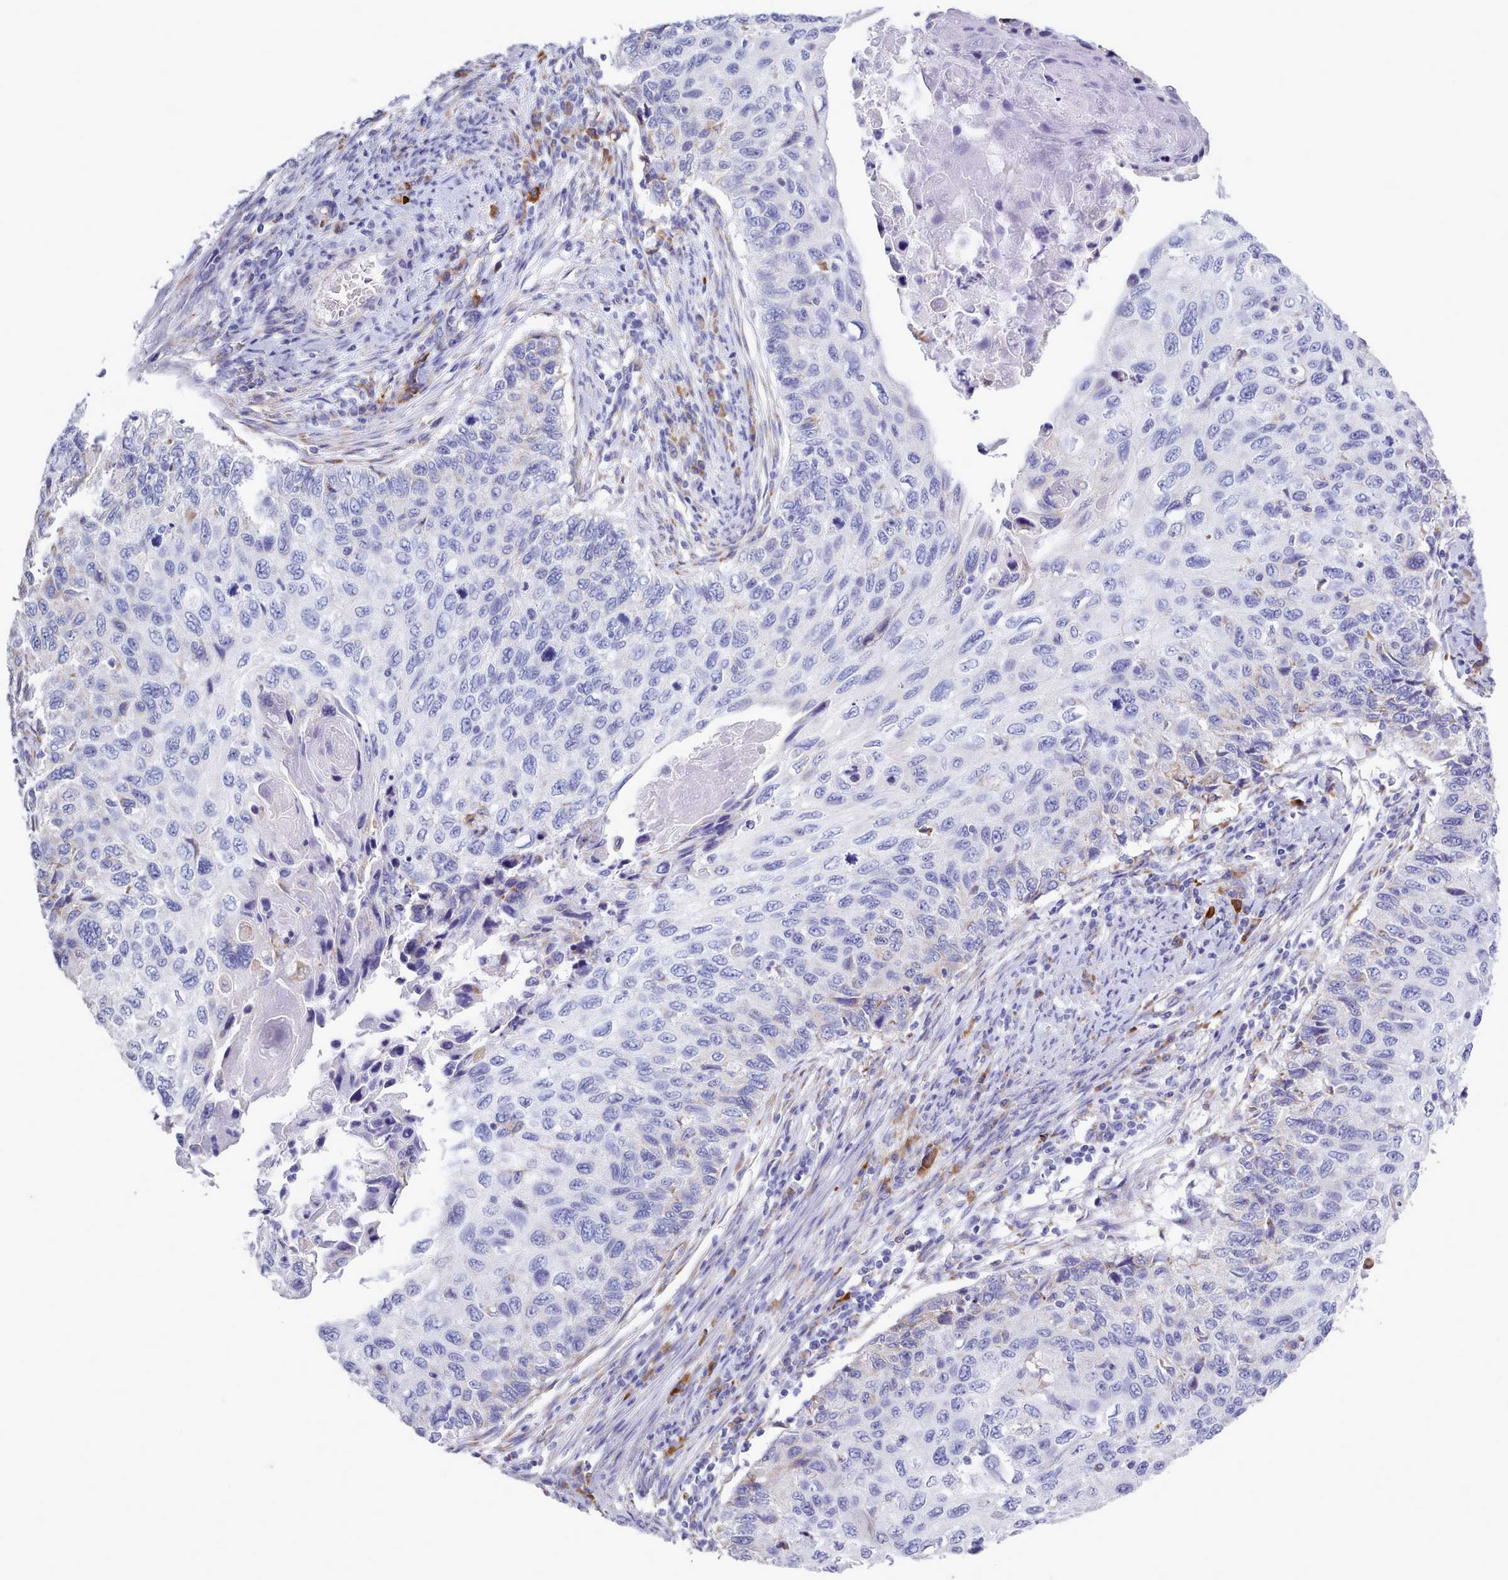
{"staining": {"intensity": "negative", "quantity": "none", "location": "none"}, "tissue": "cervical cancer", "cell_type": "Tumor cells", "image_type": "cancer", "snomed": [{"axis": "morphology", "description": "Squamous cell carcinoma, NOS"}, {"axis": "topography", "description": "Cervix"}], "caption": "The histopathology image exhibits no staining of tumor cells in cervical cancer. The staining was performed using DAB to visualize the protein expression in brown, while the nuclei were stained in blue with hematoxylin (Magnification: 20x).", "gene": "XKR8", "patient": {"sex": "female", "age": 70}}